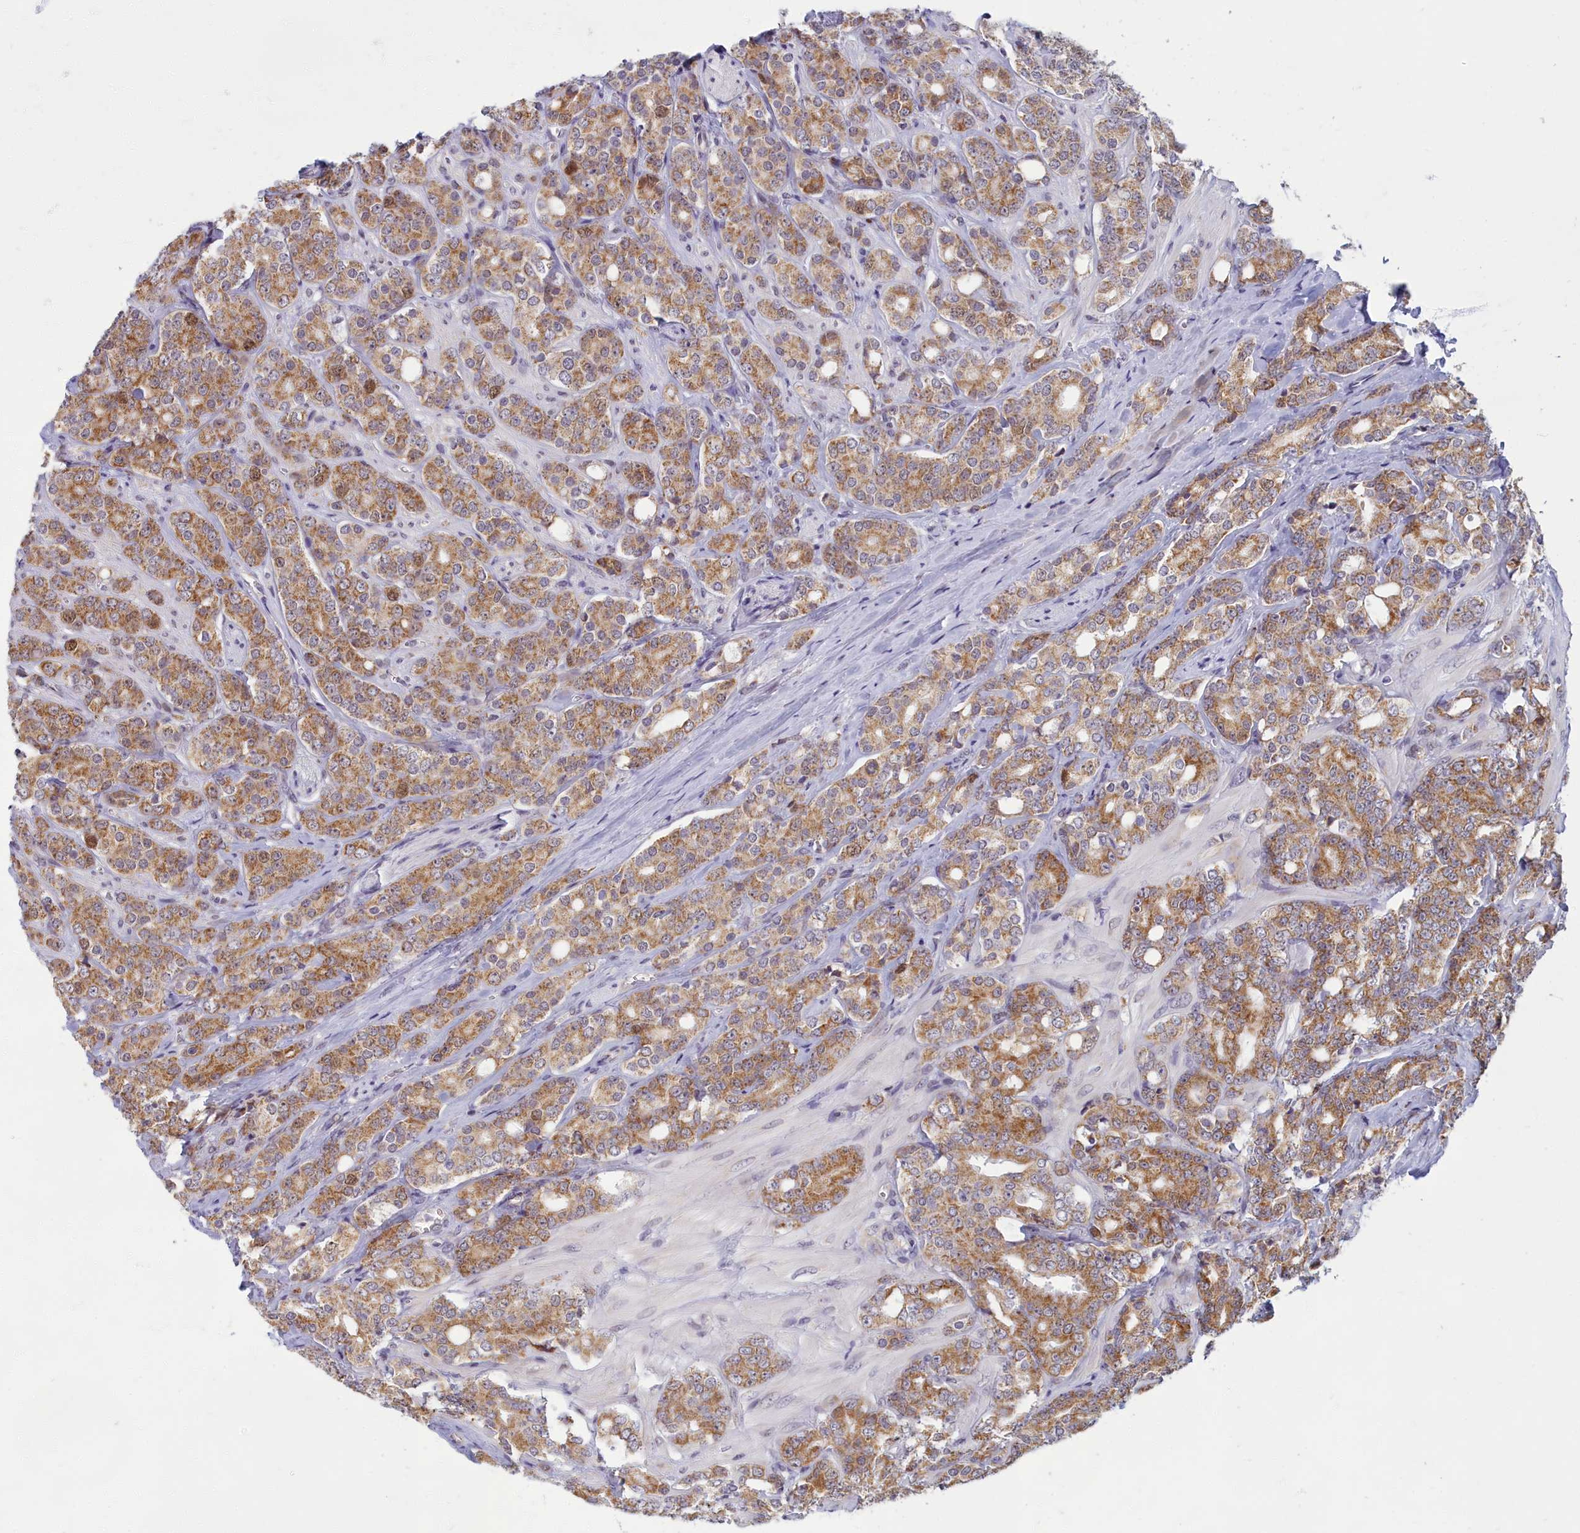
{"staining": {"intensity": "moderate", "quantity": ">75%", "location": "cytoplasmic/membranous"}, "tissue": "prostate cancer", "cell_type": "Tumor cells", "image_type": "cancer", "snomed": [{"axis": "morphology", "description": "Adenocarcinoma, High grade"}, {"axis": "topography", "description": "Prostate"}], "caption": "Protein analysis of prostate adenocarcinoma (high-grade) tissue reveals moderate cytoplasmic/membranous expression in about >75% of tumor cells. (DAB (3,3'-diaminobenzidine) IHC with brightfield microscopy, high magnification).", "gene": "EARS2", "patient": {"sex": "male", "age": 62}}